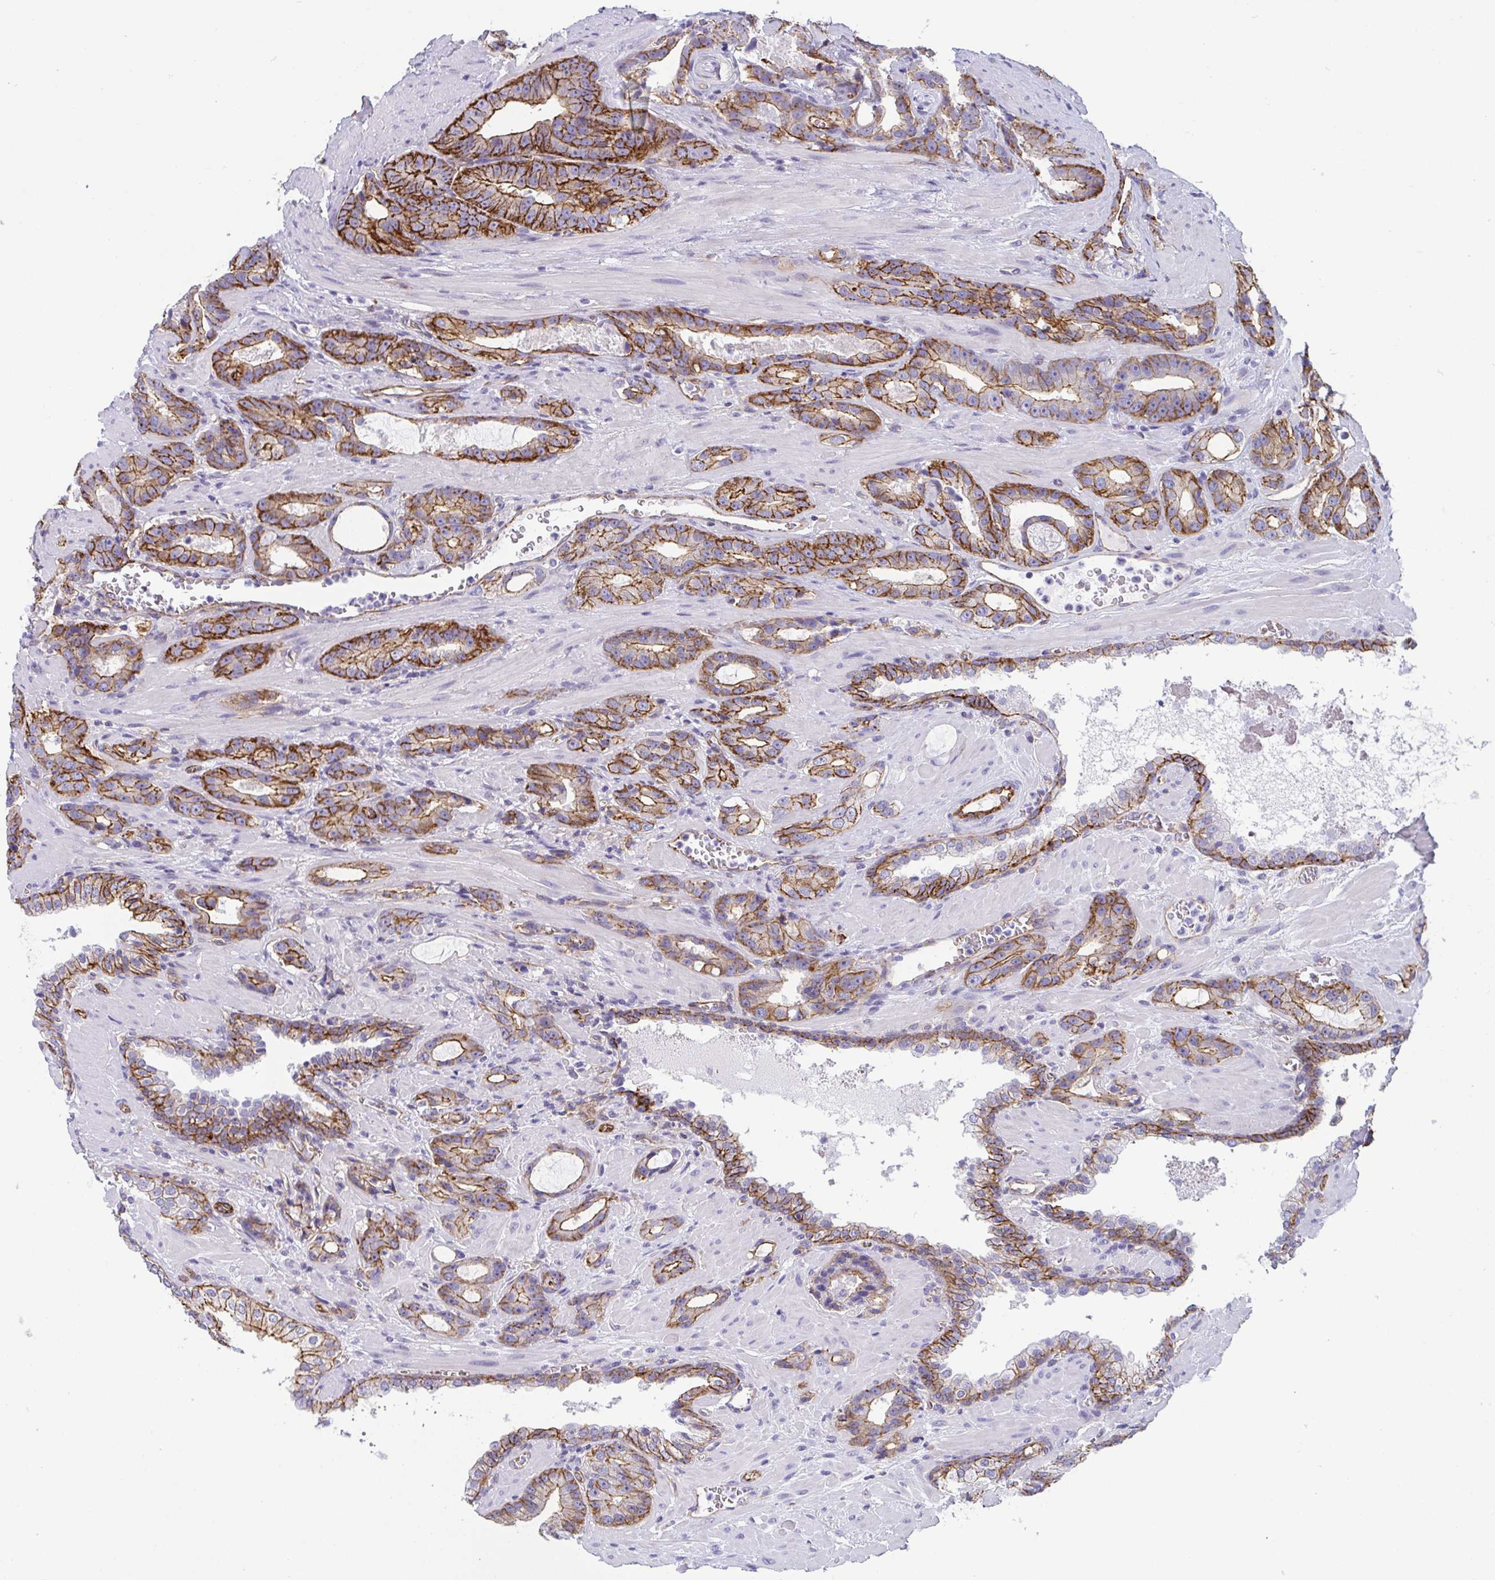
{"staining": {"intensity": "moderate", "quantity": ">75%", "location": "cytoplasmic/membranous"}, "tissue": "prostate cancer", "cell_type": "Tumor cells", "image_type": "cancer", "snomed": [{"axis": "morphology", "description": "Adenocarcinoma, High grade"}, {"axis": "topography", "description": "Prostate"}], "caption": "This photomicrograph reveals immunohistochemistry (IHC) staining of prostate adenocarcinoma (high-grade), with medium moderate cytoplasmic/membranous expression in approximately >75% of tumor cells.", "gene": "LIMA1", "patient": {"sex": "male", "age": 65}}